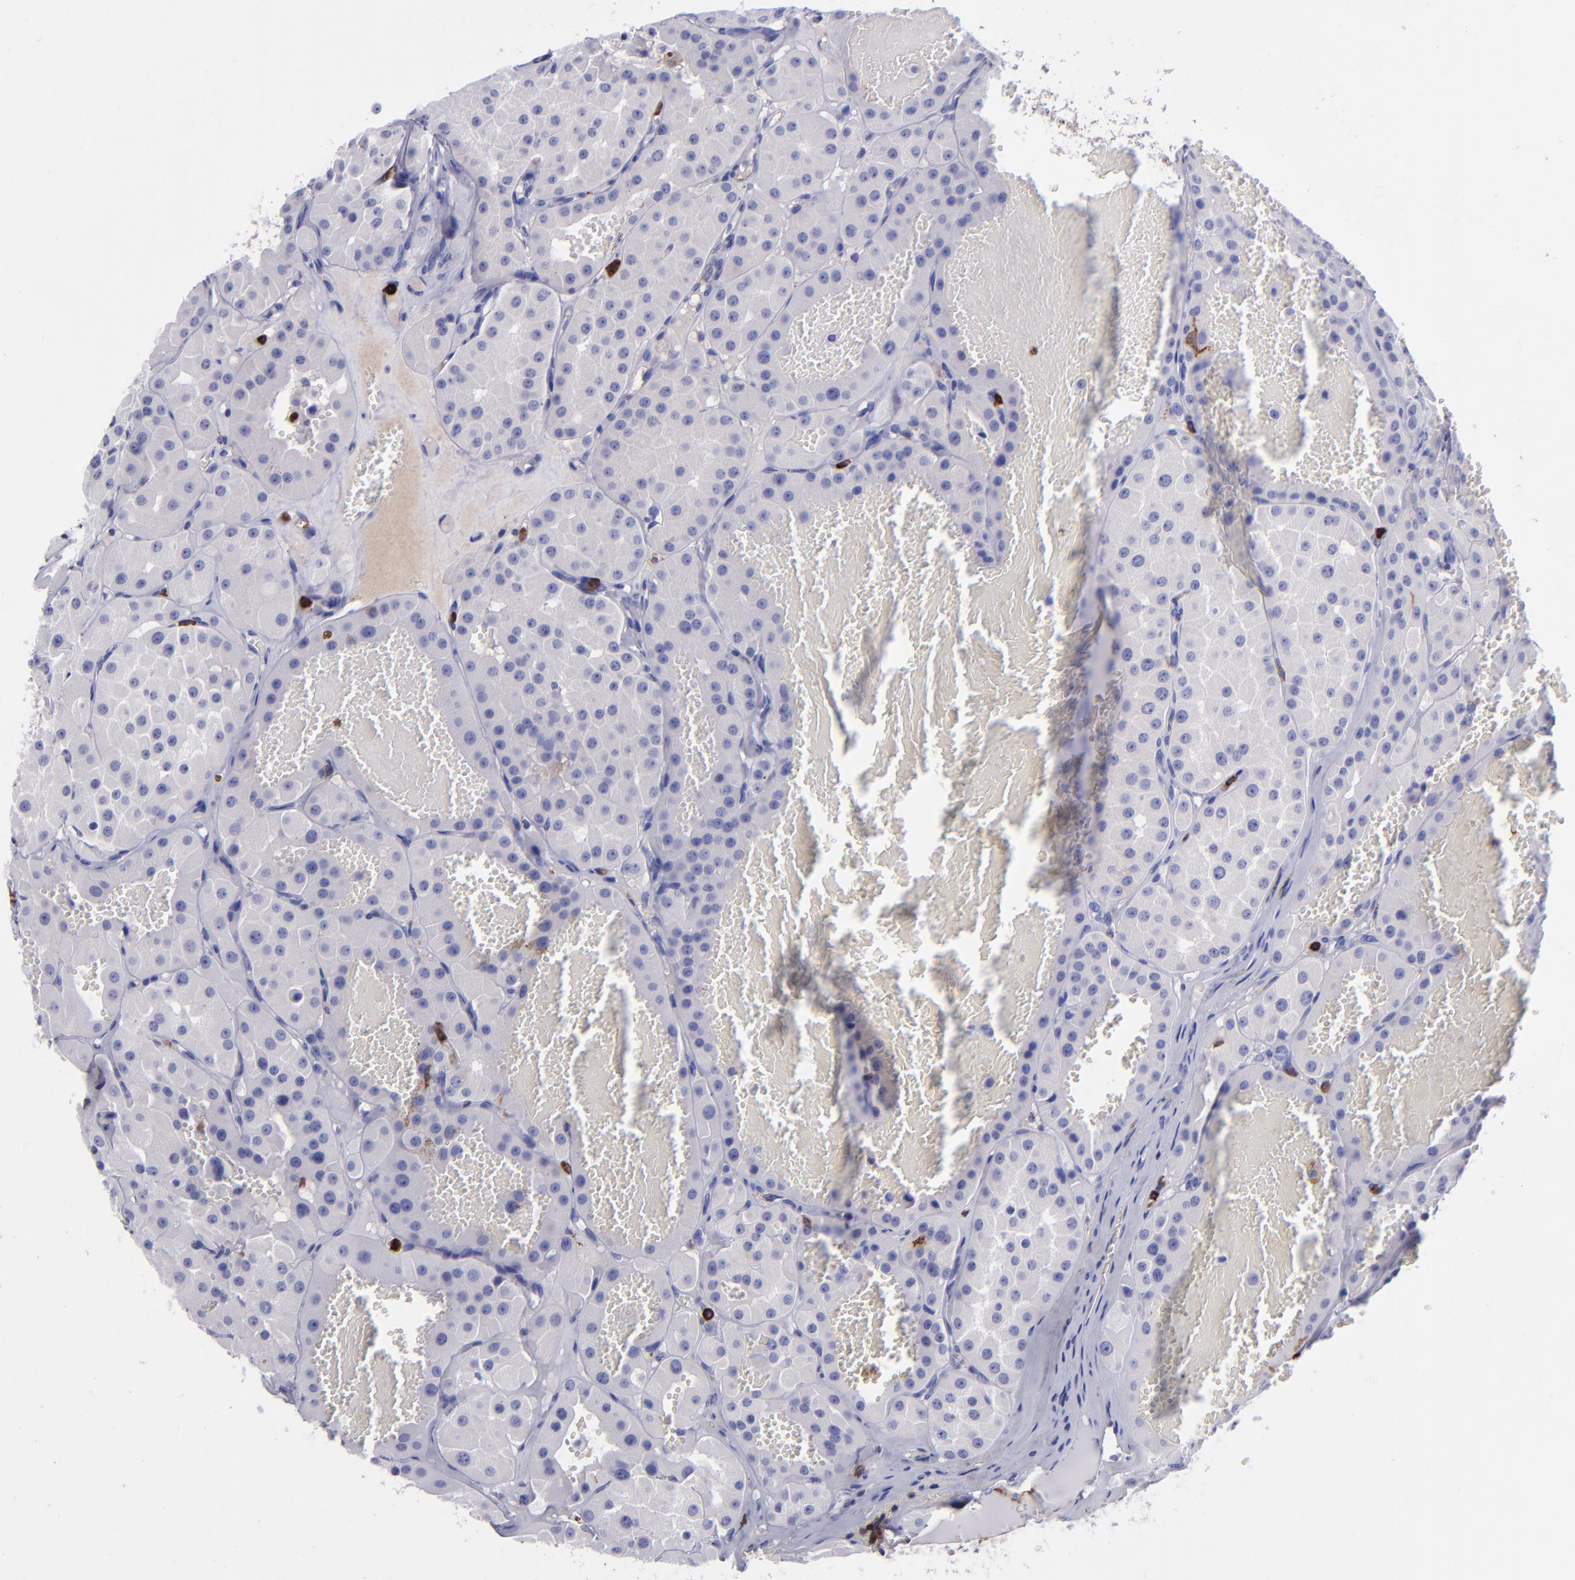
{"staining": {"intensity": "negative", "quantity": "none", "location": "none"}, "tissue": "renal cancer", "cell_type": "Tumor cells", "image_type": "cancer", "snomed": [{"axis": "morphology", "description": "Adenocarcinoma, uncertain malignant potential"}, {"axis": "topography", "description": "Kidney"}], "caption": "An immunohistochemistry photomicrograph of renal cancer is shown. There is no staining in tumor cells of renal cancer.", "gene": "ICAM3", "patient": {"sex": "male", "age": 63}}